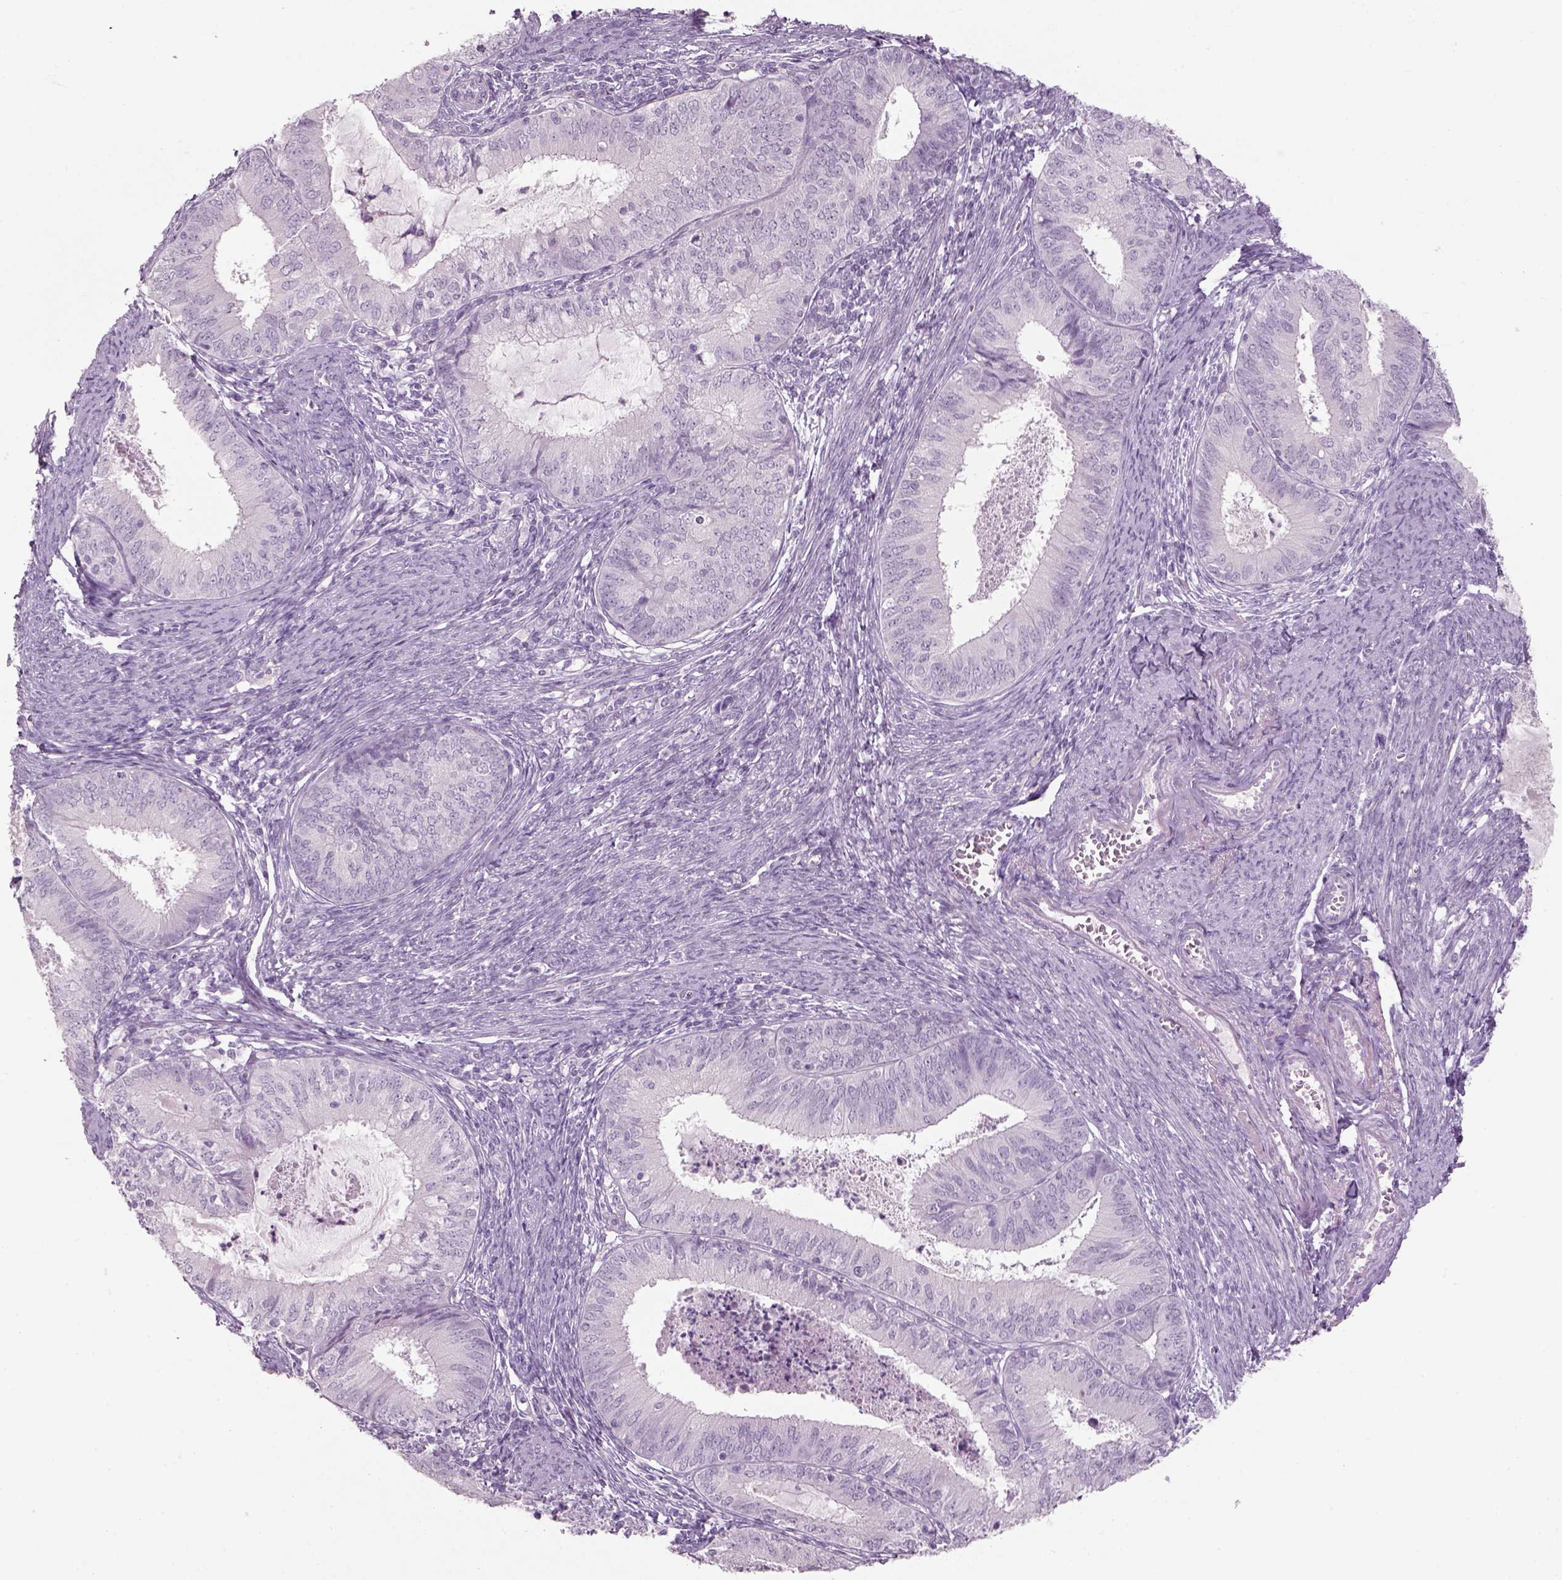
{"staining": {"intensity": "negative", "quantity": "none", "location": "none"}, "tissue": "endometrial cancer", "cell_type": "Tumor cells", "image_type": "cancer", "snomed": [{"axis": "morphology", "description": "Adenocarcinoma, NOS"}, {"axis": "topography", "description": "Endometrium"}], "caption": "Human endometrial cancer (adenocarcinoma) stained for a protein using immunohistochemistry (IHC) exhibits no expression in tumor cells.", "gene": "SLC6A2", "patient": {"sex": "female", "age": 57}}